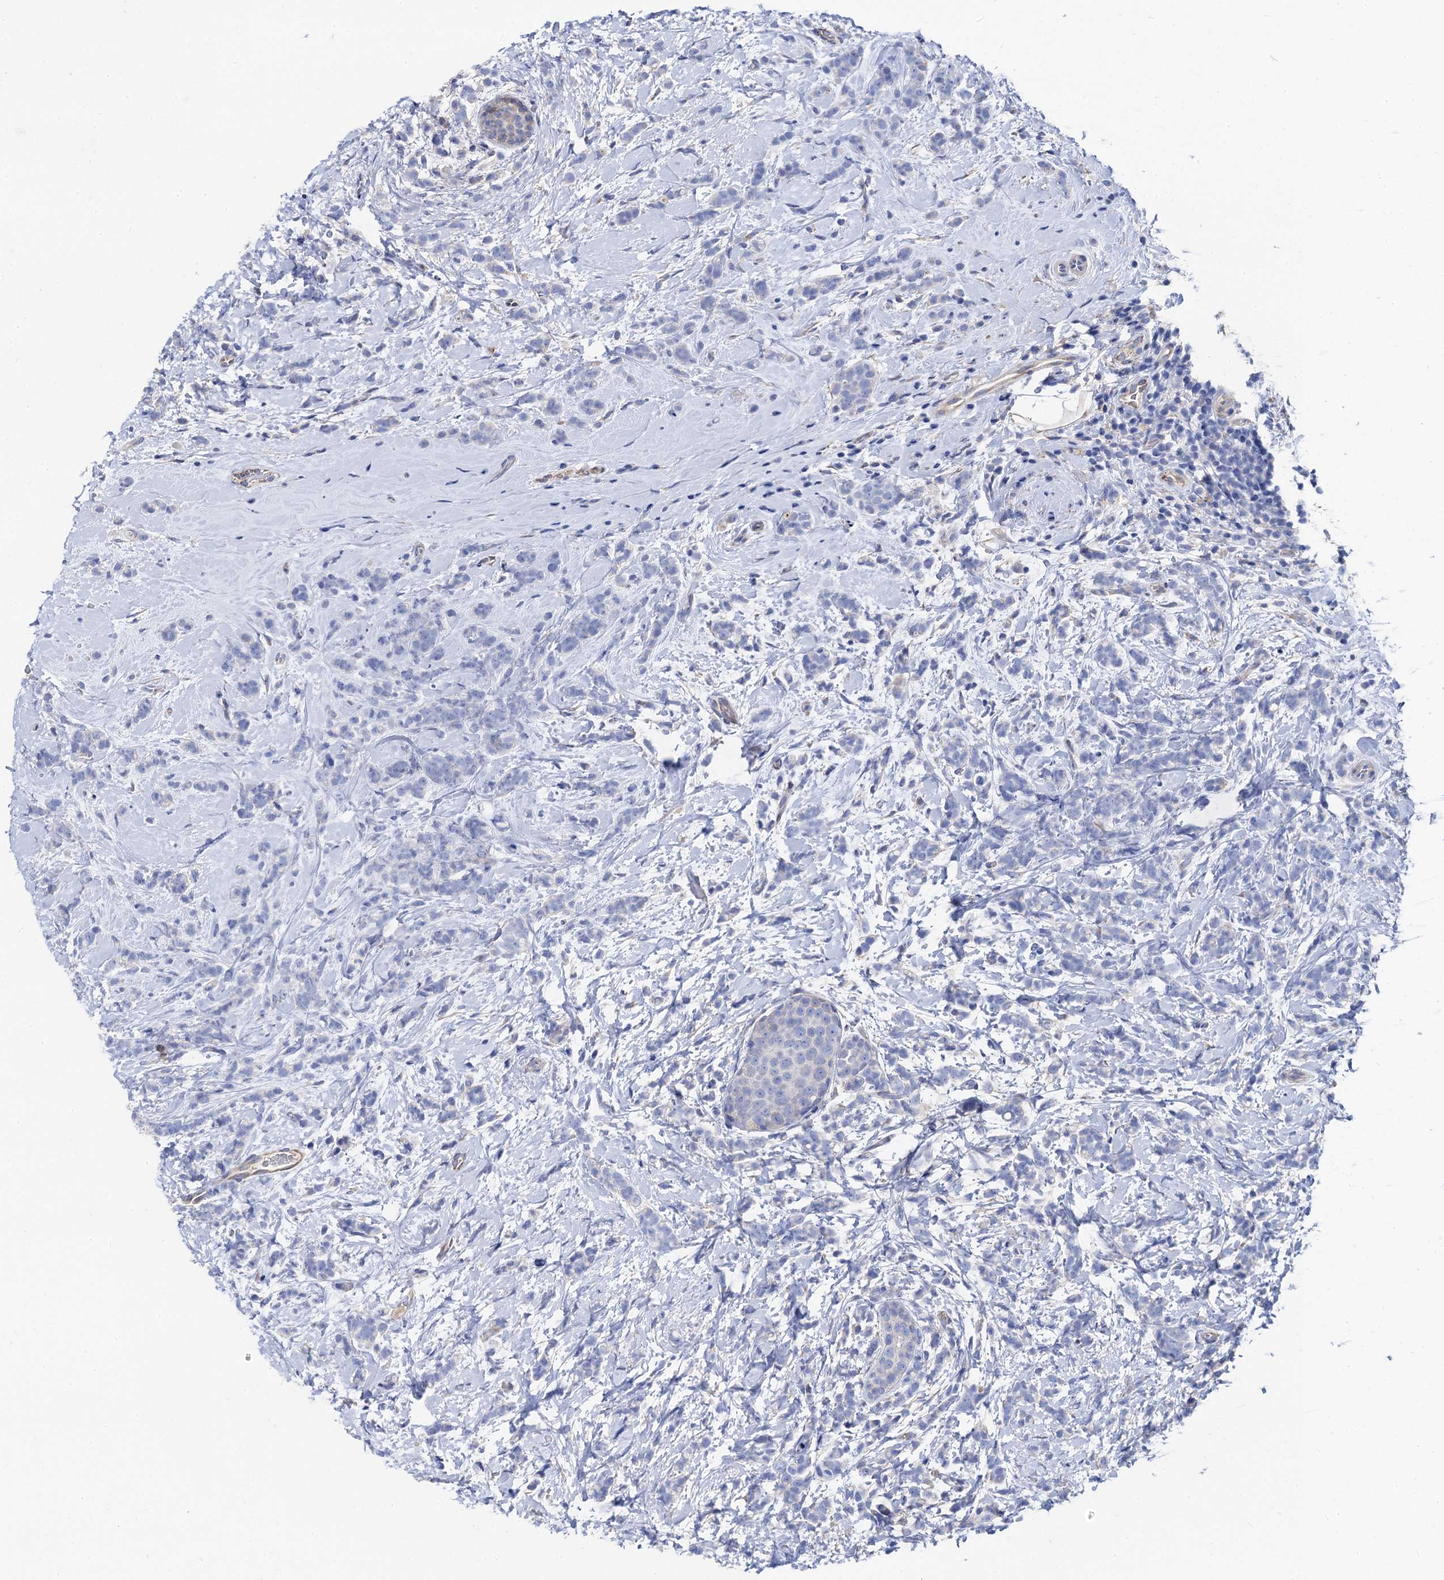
{"staining": {"intensity": "negative", "quantity": "none", "location": "none"}, "tissue": "breast cancer", "cell_type": "Tumor cells", "image_type": "cancer", "snomed": [{"axis": "morphology", "description": "Lobular carcinoma"}, {"axis": "topography", "description": "Breast"}], "caption": "DAB (3,3'-diaminobenzidine) immunohistochemical staining of lobular carcinoma (breast) exhibits no significant positivity in tumor cells. (Stains: DAB (3,3'-diaminobenzidine) immunohistochemistry with hematoxylin counter stain, Microscopy: brightfield microscopy at high magnification).", "gene": "FREM3", "patient": {"sex": "female", "age": 58}}